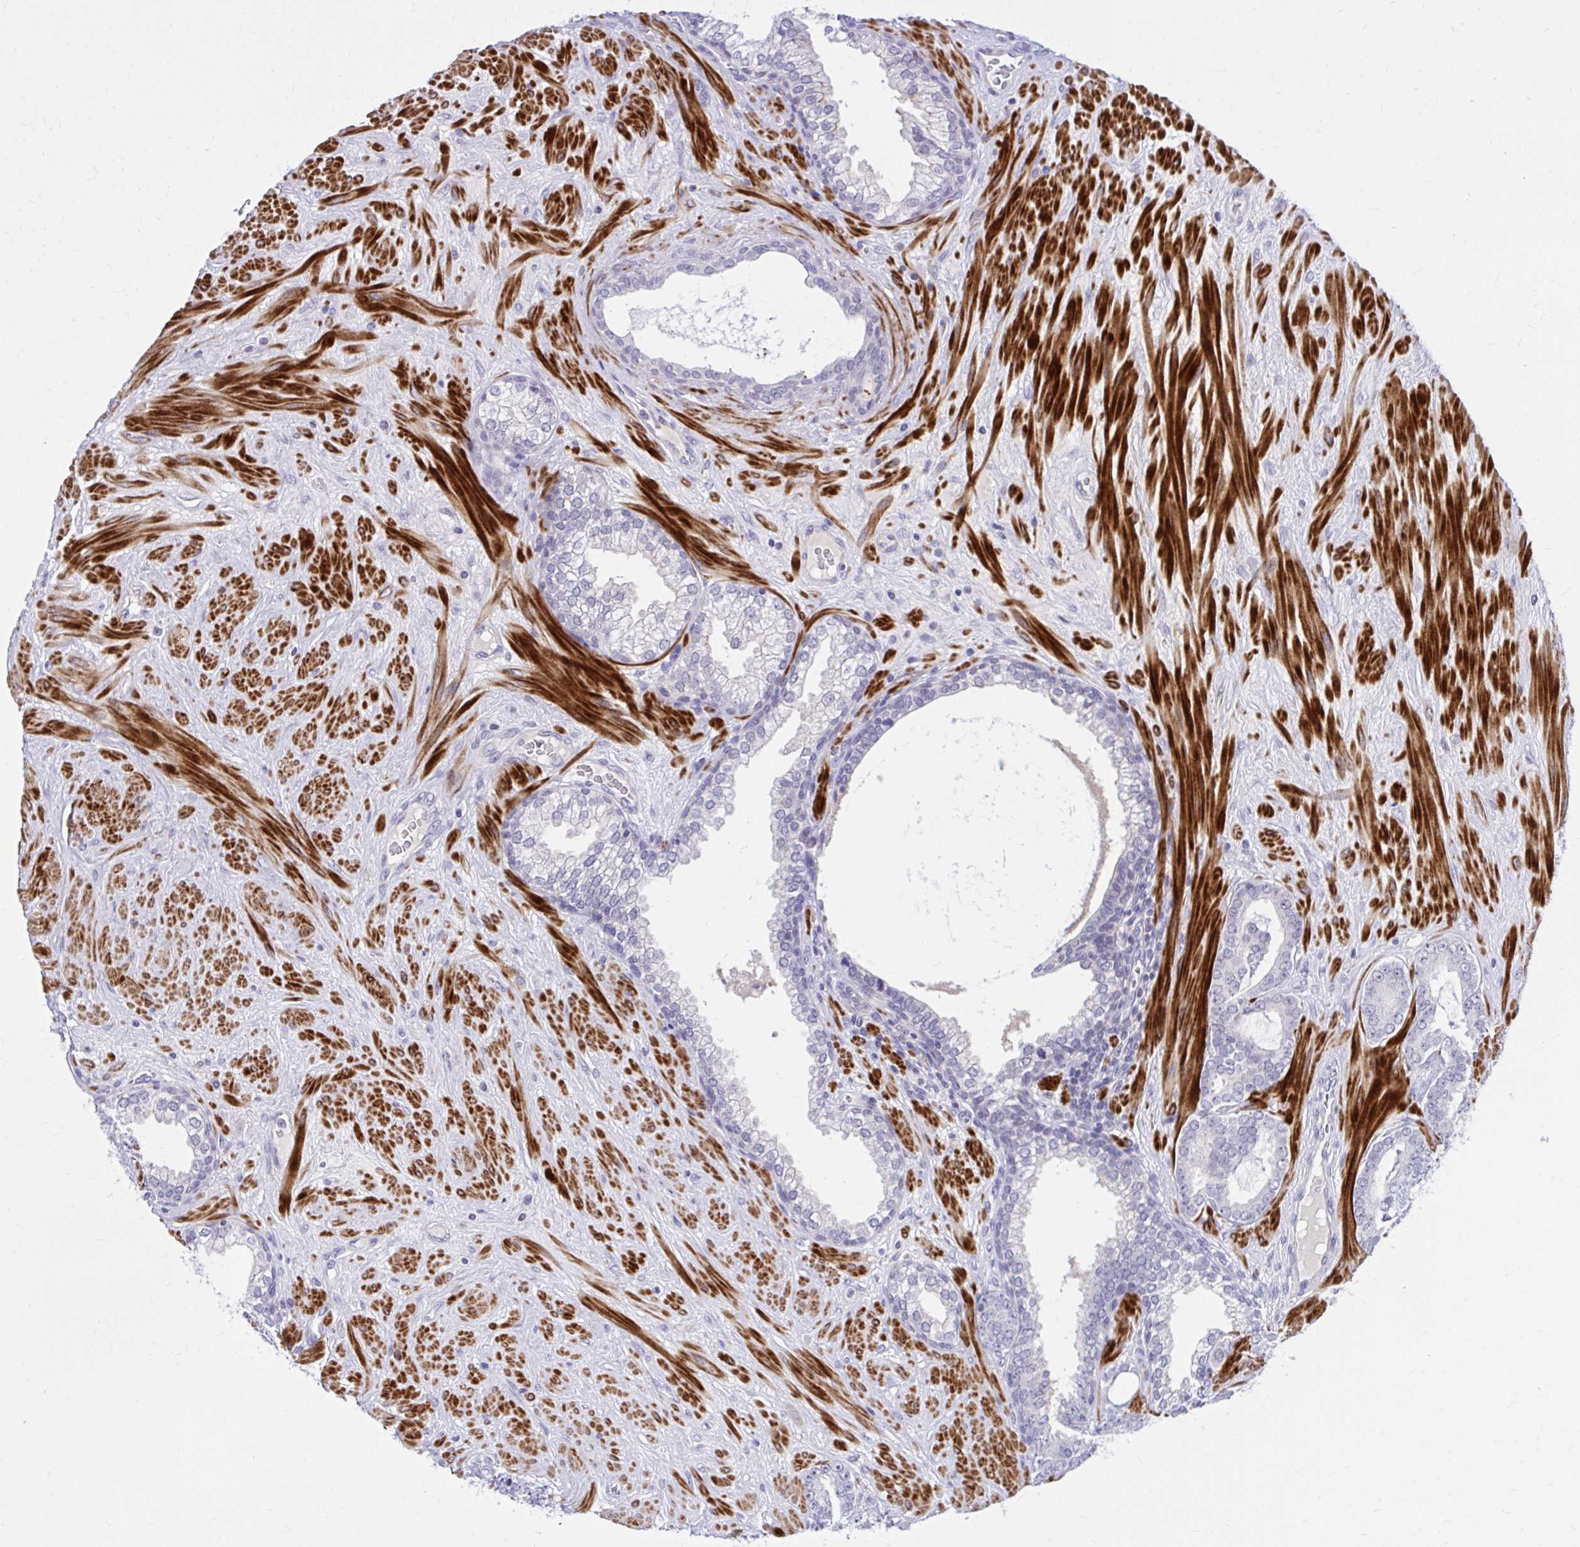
{"staining": {"intensity": "negative", "quantity": "none", "location": "none"}, "tissue": "prostate cancer", "cell_type": "Tumor cells", "image_type": "cancer", "snomed": [{"axis": "morphology", "description": "Adenocarcinoma, High grade"}, {"axis": "topography", "description": "Prostate"}], "caption": "Immunohistochemical staining of prostate high-grade adenocarcinoma shows no significant positivity in tumor cells.", "gene": "ZBTB25", "patient": {"sex": "male", "age": 62}}